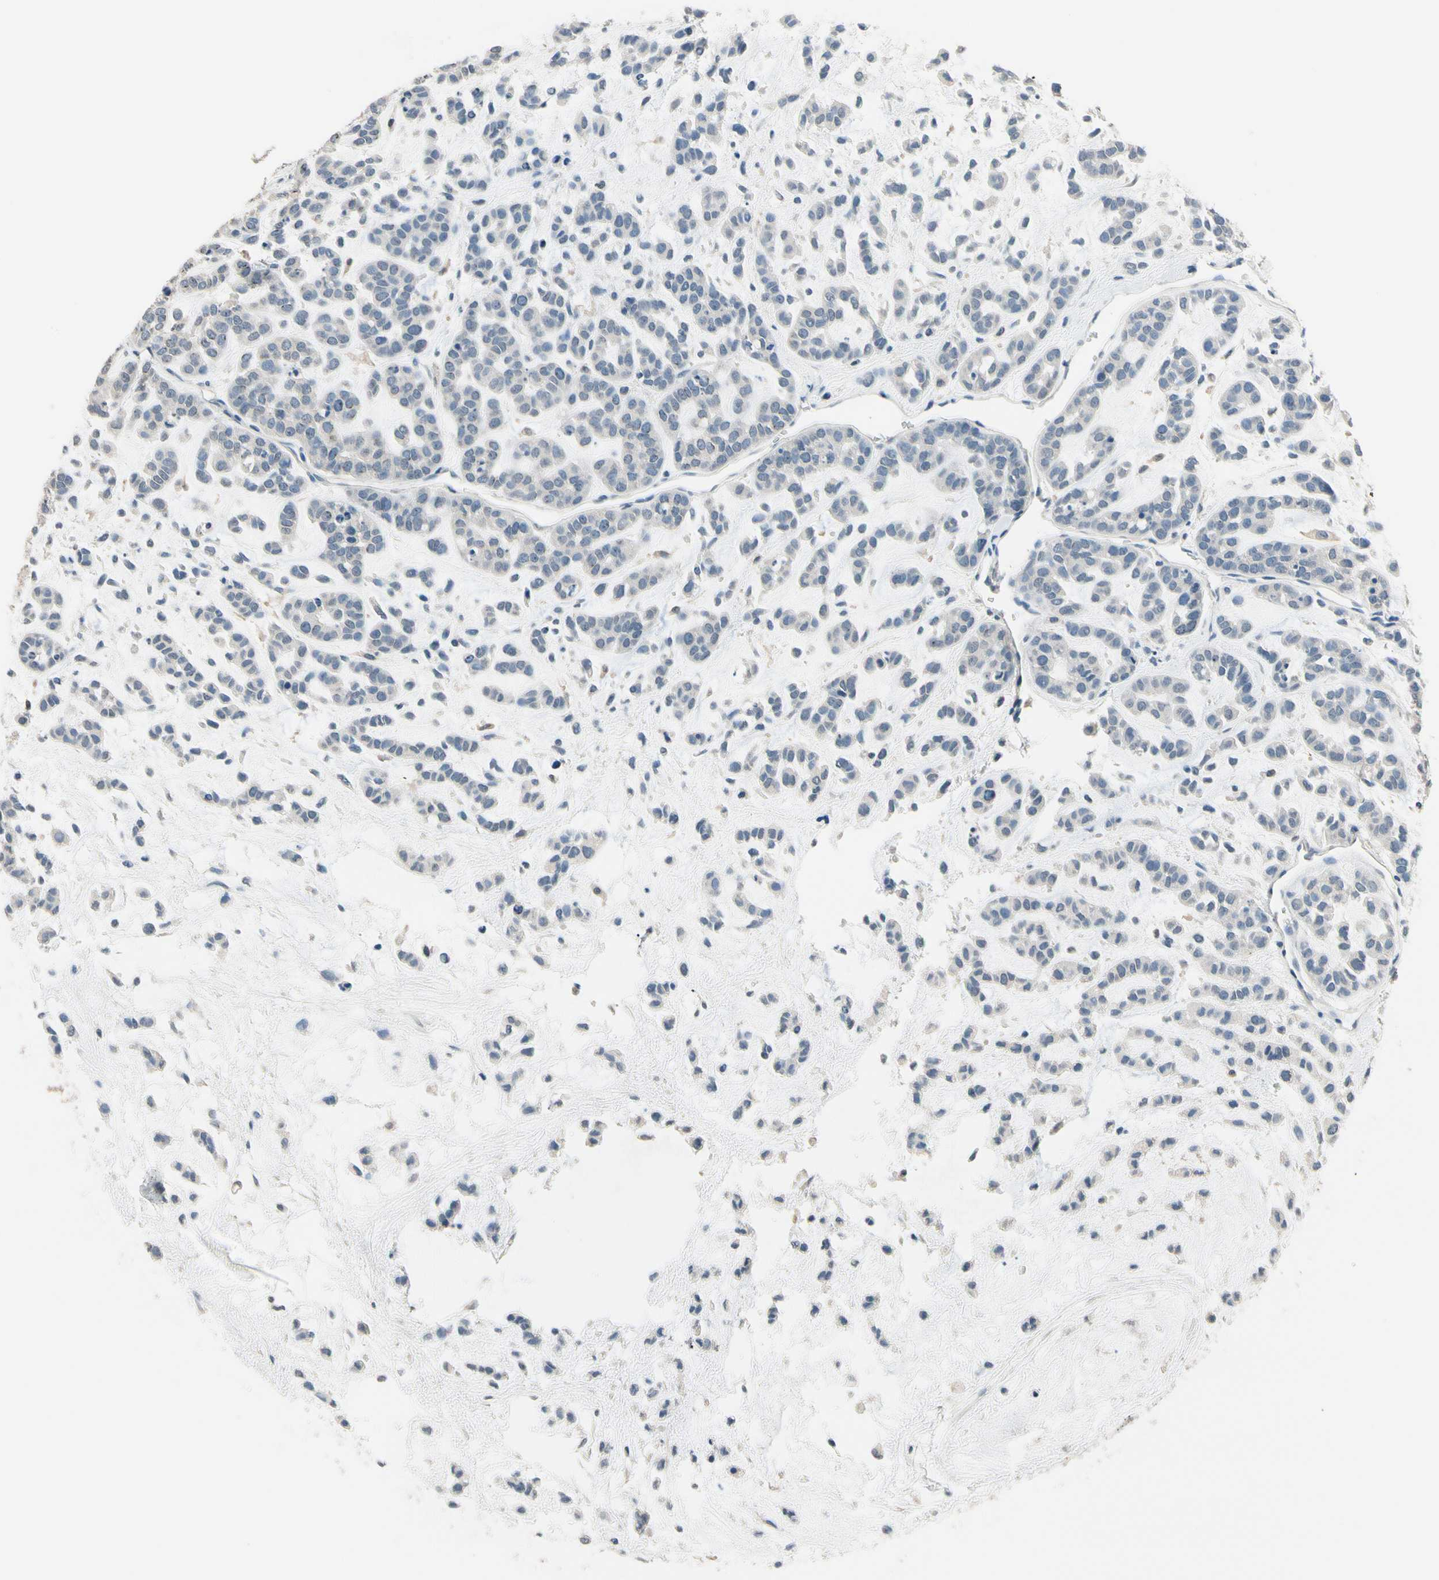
{"staining": {"intensity": "weak", "quantity": "<25%", "location": "cytoplasmic/membranous"}, "tissue": "head and neck cancer", "cell_type": "Tumor cells", "image_type": "cancer", "snomed": [{"axis": "morphology", "description": "Adenocarcinoma, NOS"}, {"axis": "morphology", "description": "Adenoma, NOS"}, {"axis": "topography", "description": "Head-Neck"}], "caption": "The image exhibits no staining of tumor cells in head and neck adenoma.", "gene": "NFATC2", "patient": {"sex": "female", "age": 55}}